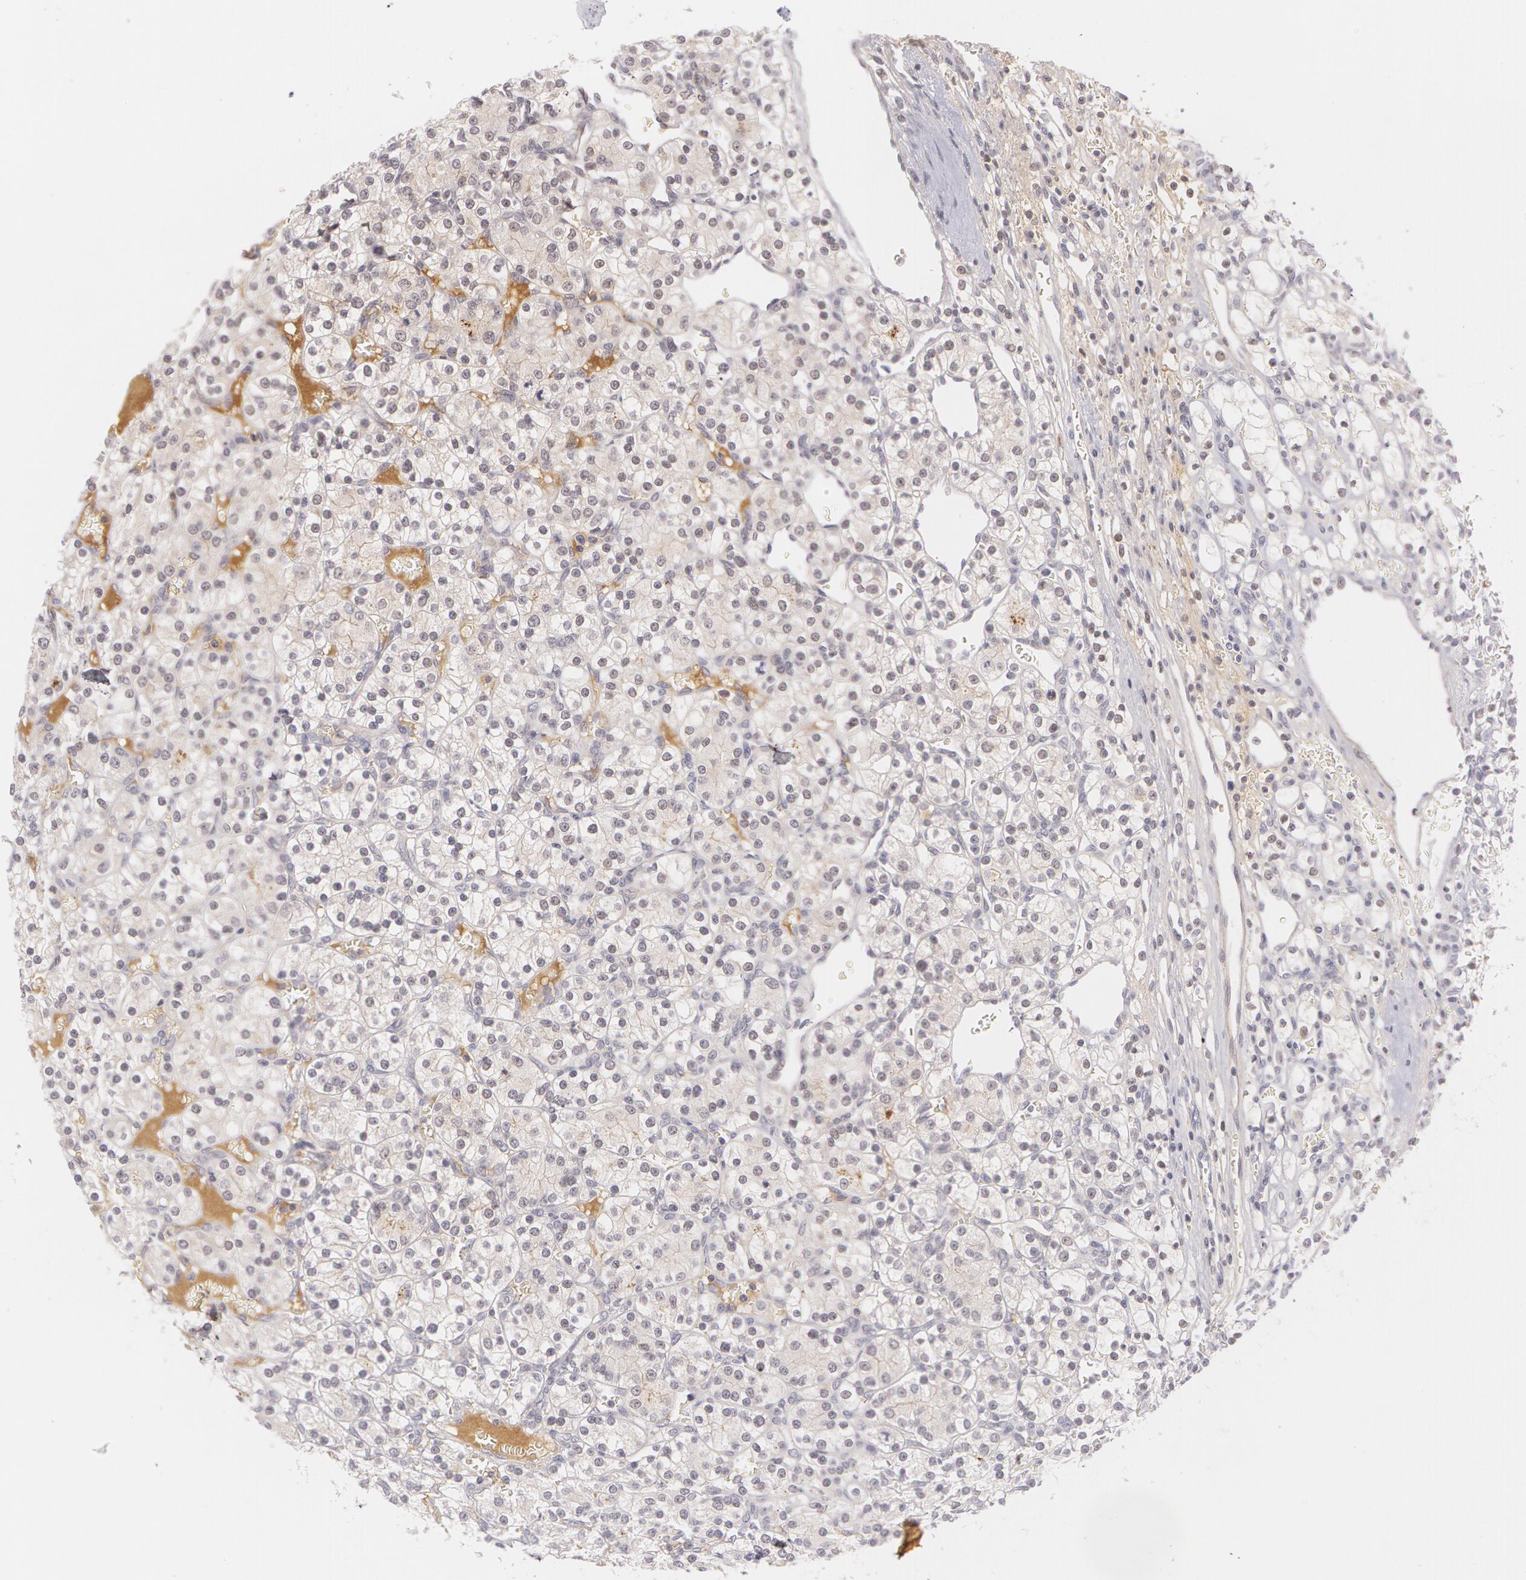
{"staining": {"intensity": "negative", "quantity": "none", "location": "none"}, "tissue": "renal cancer", "cell_type": "Tumor cells", "image_type": "cancer", "snomed": [{"axis": "morphology", "description": "Adenocarcinoma, NOS"}, {"axis": "topography", "description": "Kidney"}], "caption": "A micrograph of human renal cancer is negative for staining in tumor cells.", "gene": "LBP", "patient": {"sex": "female", "age": 62}}